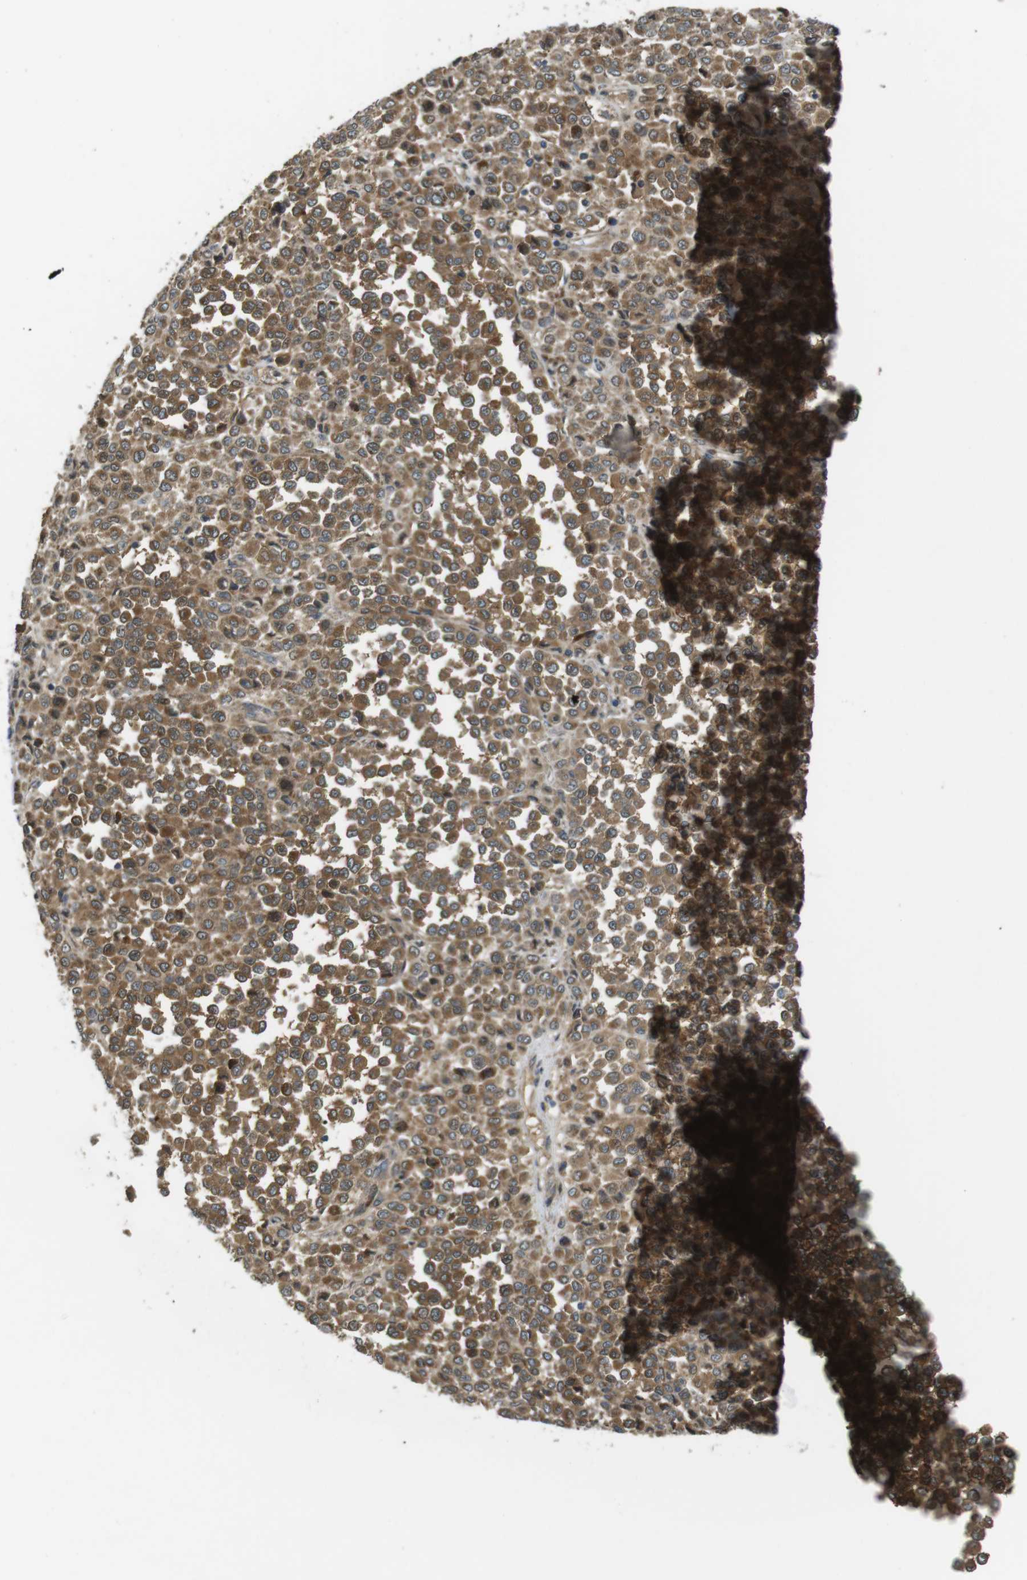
{"staining": {"intensity": "moderate", "quantity": ">75%", "location": "cytoplasmic/membranous"}, "tissue": "melanoma", "cell_type": "Tumor cells", "image_type": "cancer", "snomed": [{"axis": "morphology", "description": "Malignant melanoma, Metastatic site"}, {"axis": "topography", "description": "Pancreas"}], "caption": "Tumor cells display medium levels of moderate cytoplasmic/membranous positivity in approximately >75% of cells in human malignant melanoma (metastatic site).", "gene": "IFFO2", "patient": {"sex": "female", "age": 30}}